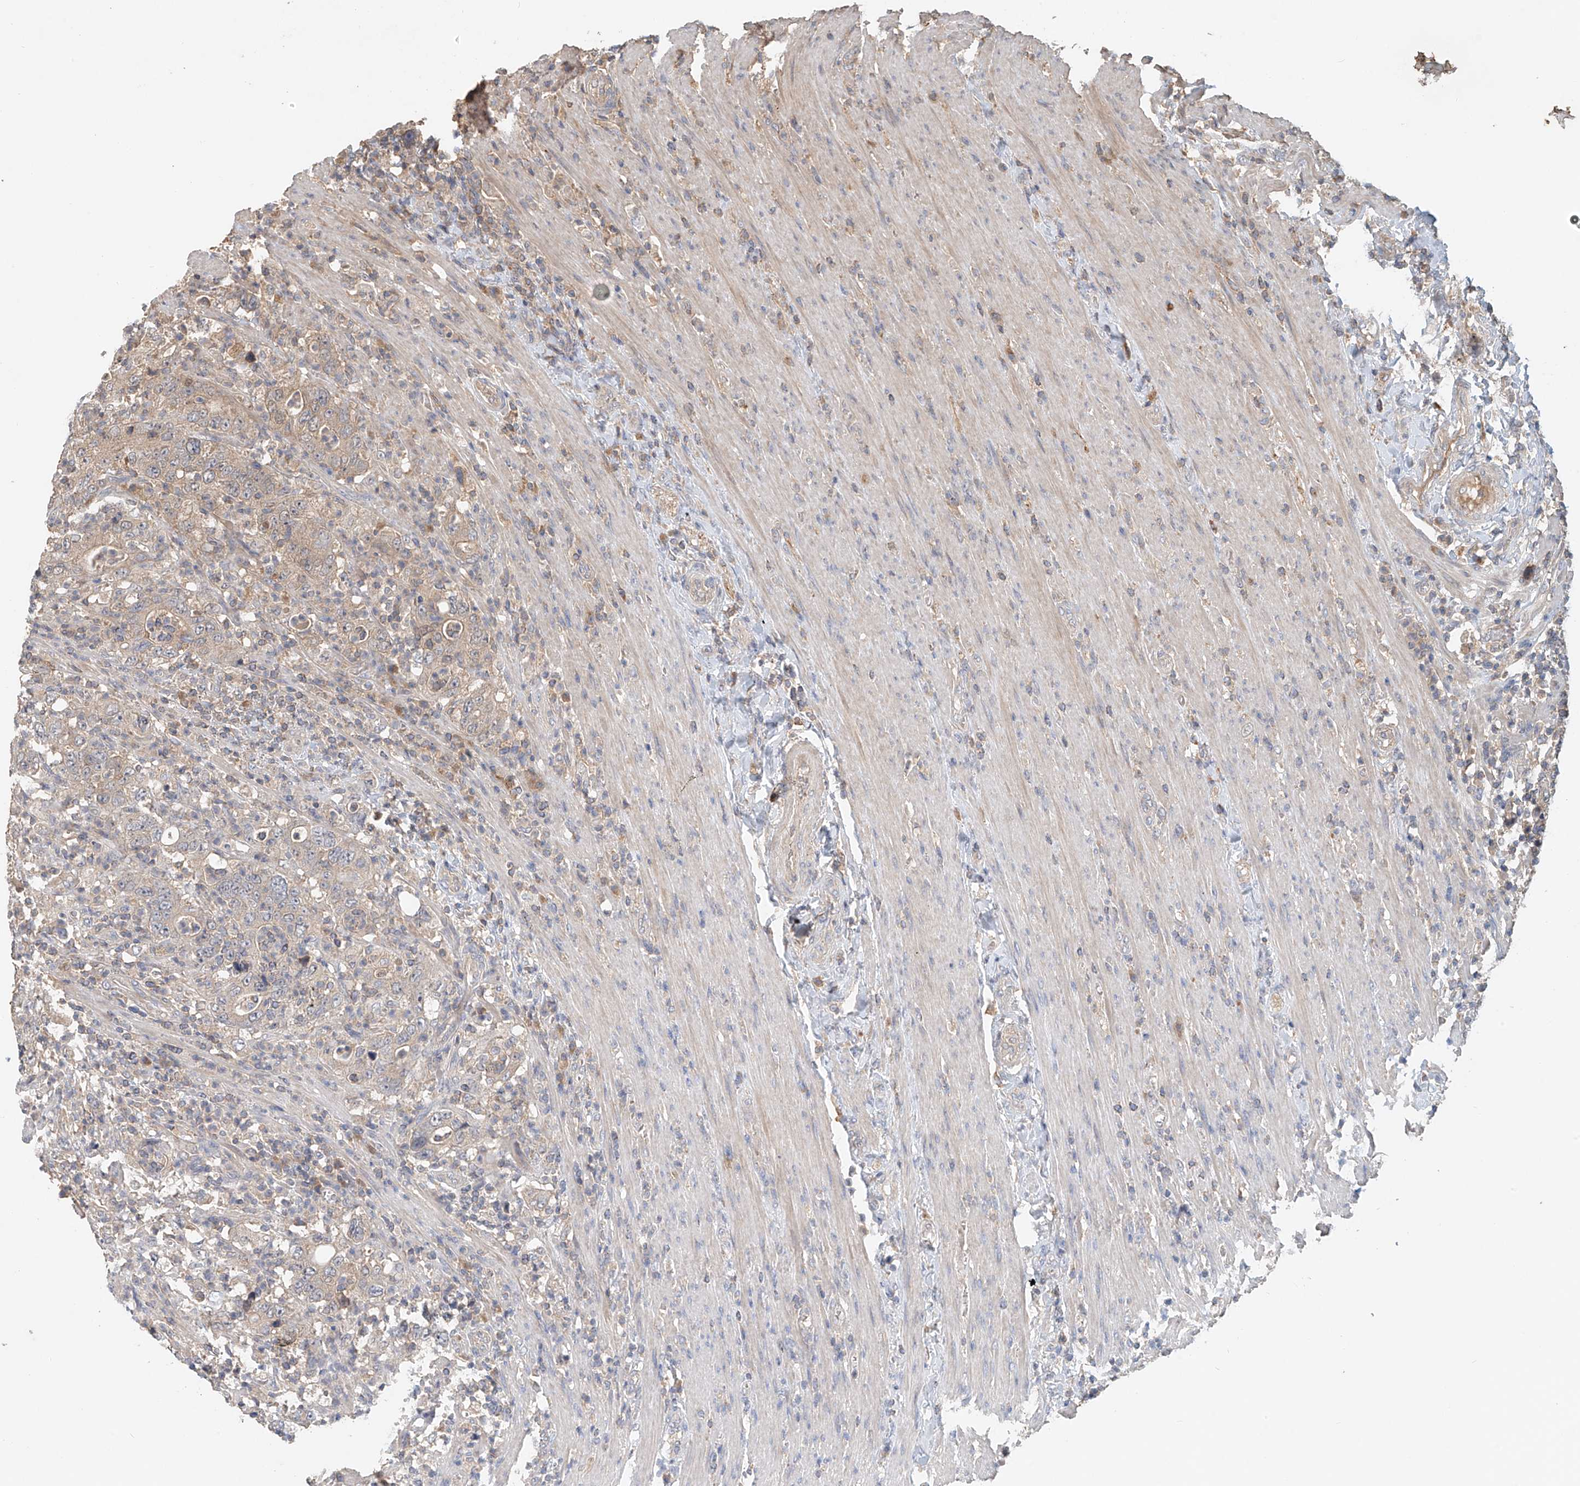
{"staining": {"intensity": "weak", "quantity": "25%-75%", "location": "cytoplasmic/membranous"}, "tissue": "colorectal cancer", "cell_type": "Tumor cells", "image_type": "cancer", "snomed": [{"axis": "morphology", "description": "Adenocarcinoma, NOS"}, {"axis": "topography", "description": "Colon"}], "caption": "Protein expression analysis of human colorectal cancer (adenocarcinoma) reveals weak cytoplasmic/membranous positivity in approximately 25%-75% of tumor cells.", "gene": "GNB1L", "patient": {"sex": "female", "age": 75}}